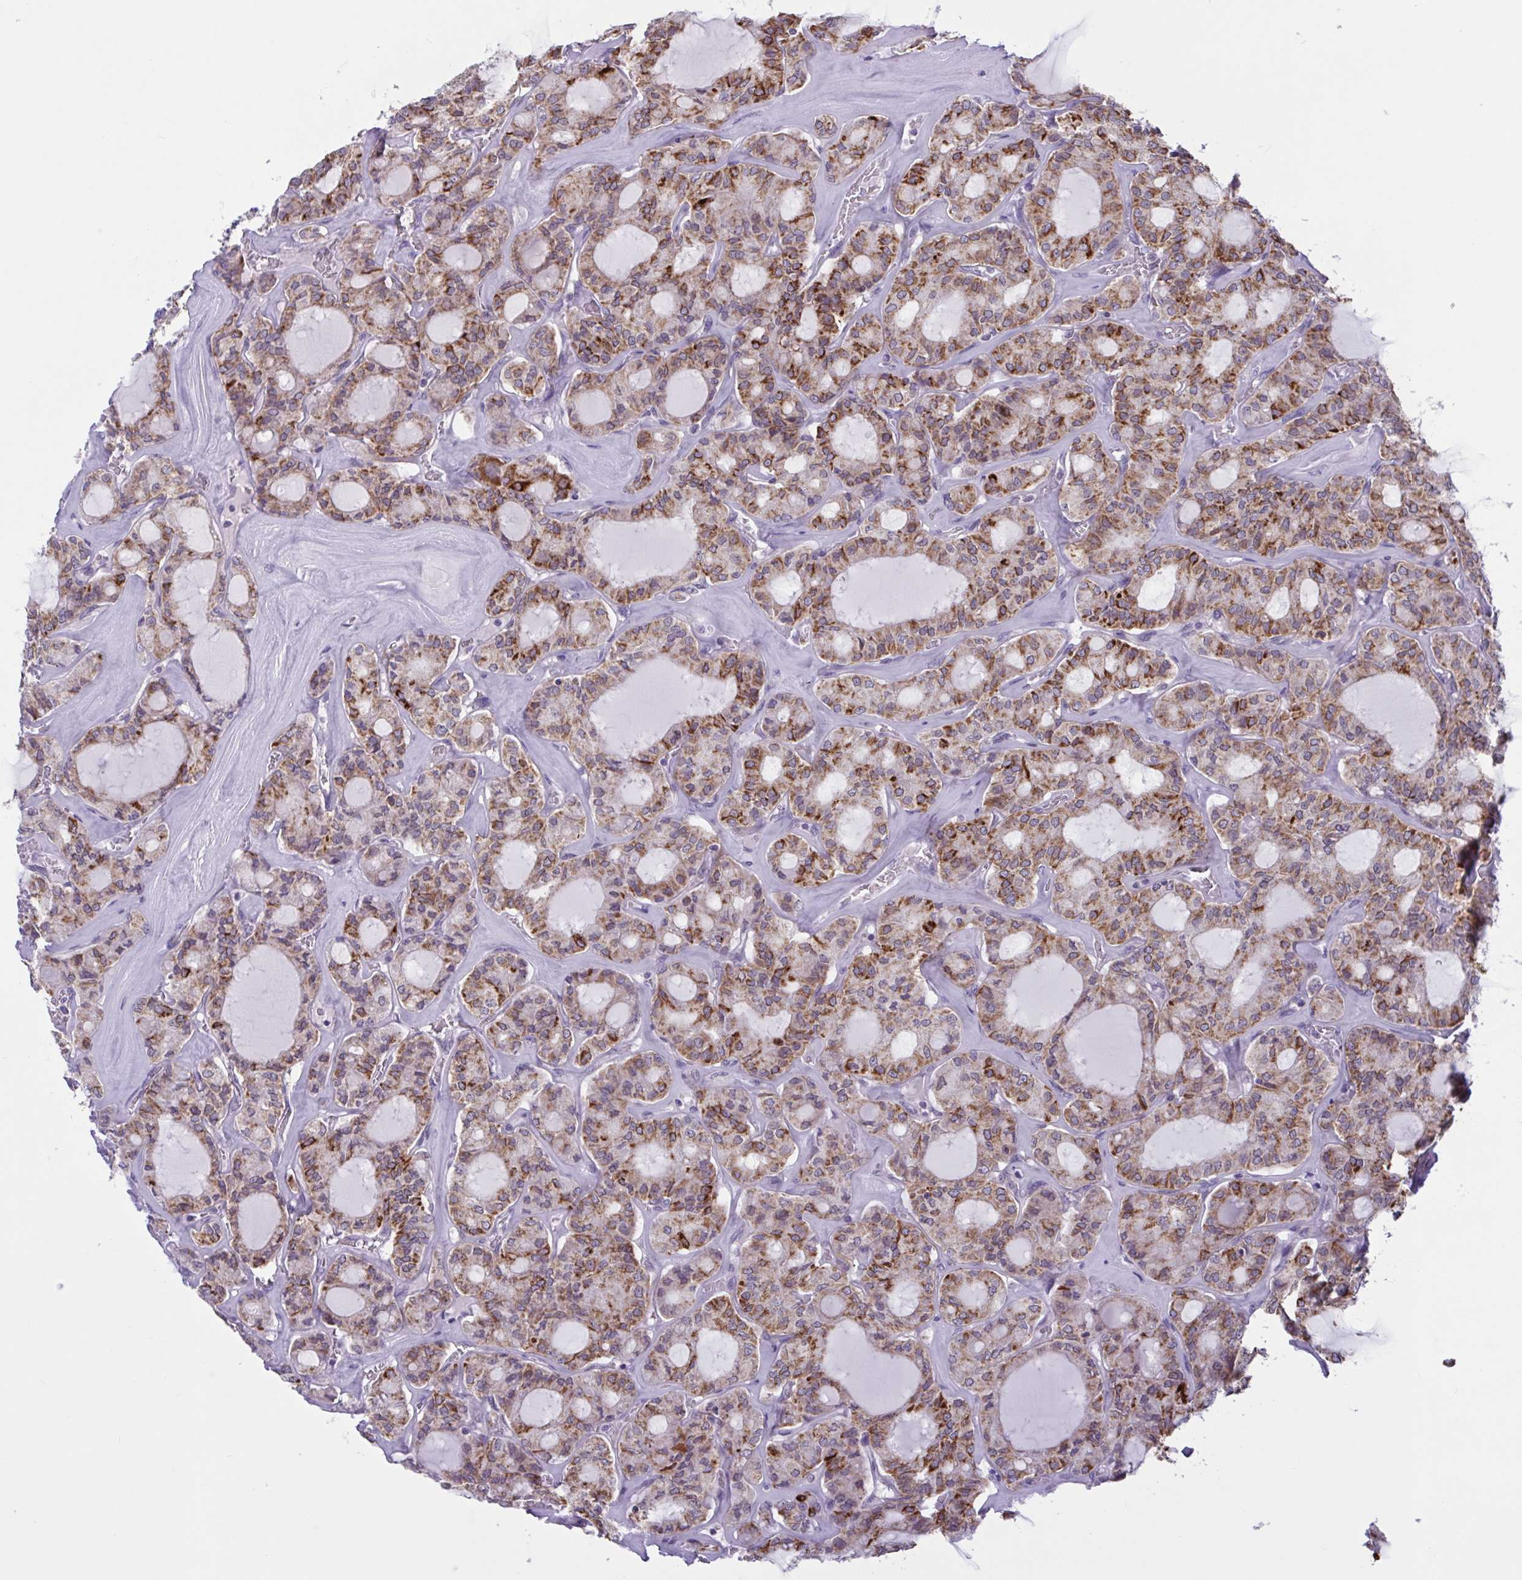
{"staining": {"intensity": "strong", "quantity": "25%-75%", "location": "cytoplasmic/membranous"}, "tissue": "thyroid cancer", "cell_type": "Tumor cells", "image_type": "cancer", "snomed": [{"axis": "morphology", "description": "Papillary adenocarcinoma, NOS"}, {"axis": "topography", "description": "Thyroid gland"}], "caption": "Human thyroid papillary adenocarcinoma stained with a protein marker displays strong staining in tumor cells.", "gene": "TANK", "patient": {"sex": "male", "age": 87}}